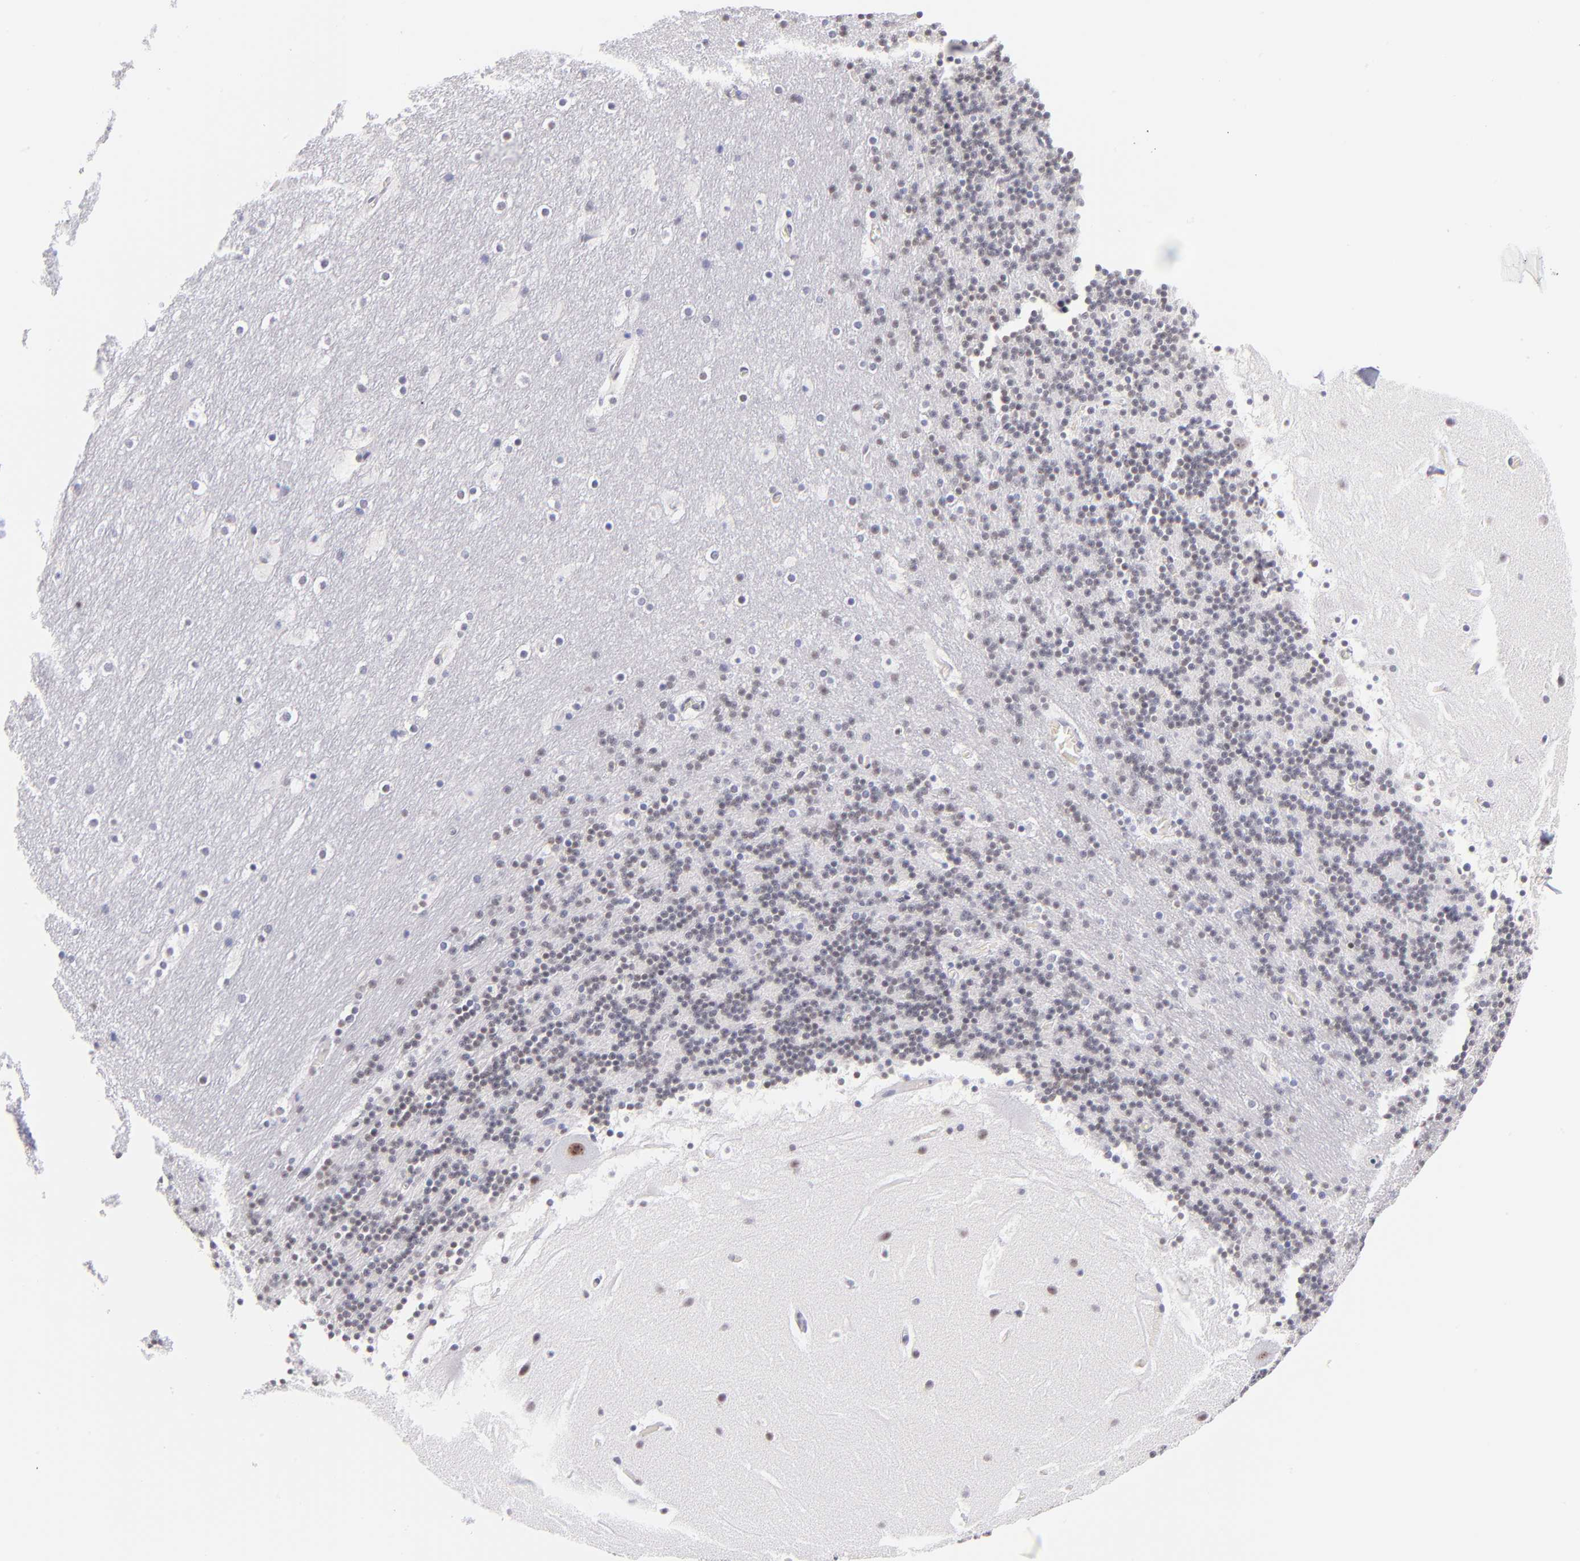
{"staining": {"intensity": "weak", "quantity": "25%-75%", "location": "nuclear"}, "tissue": "cerebellum", "cell_type": "Cells in granular layer", "image_type": "normal", "snomed": [{"axis": "morphology", "description": "Normal tissue, NOS"}, {"axis": "topography", "description": "Cerebellum"}], "caption": "Immunohistochemistry (IHC) histopathology image of unremarkable cerebellum: cerebellum stained using IHC displays low levels of weak protein expression localized specifically in the nuclear of cells in granular layer, appearing as a nuclear brown color.", "gene": "SNRPB", "patient": {"sex": "male", "age": 45}}